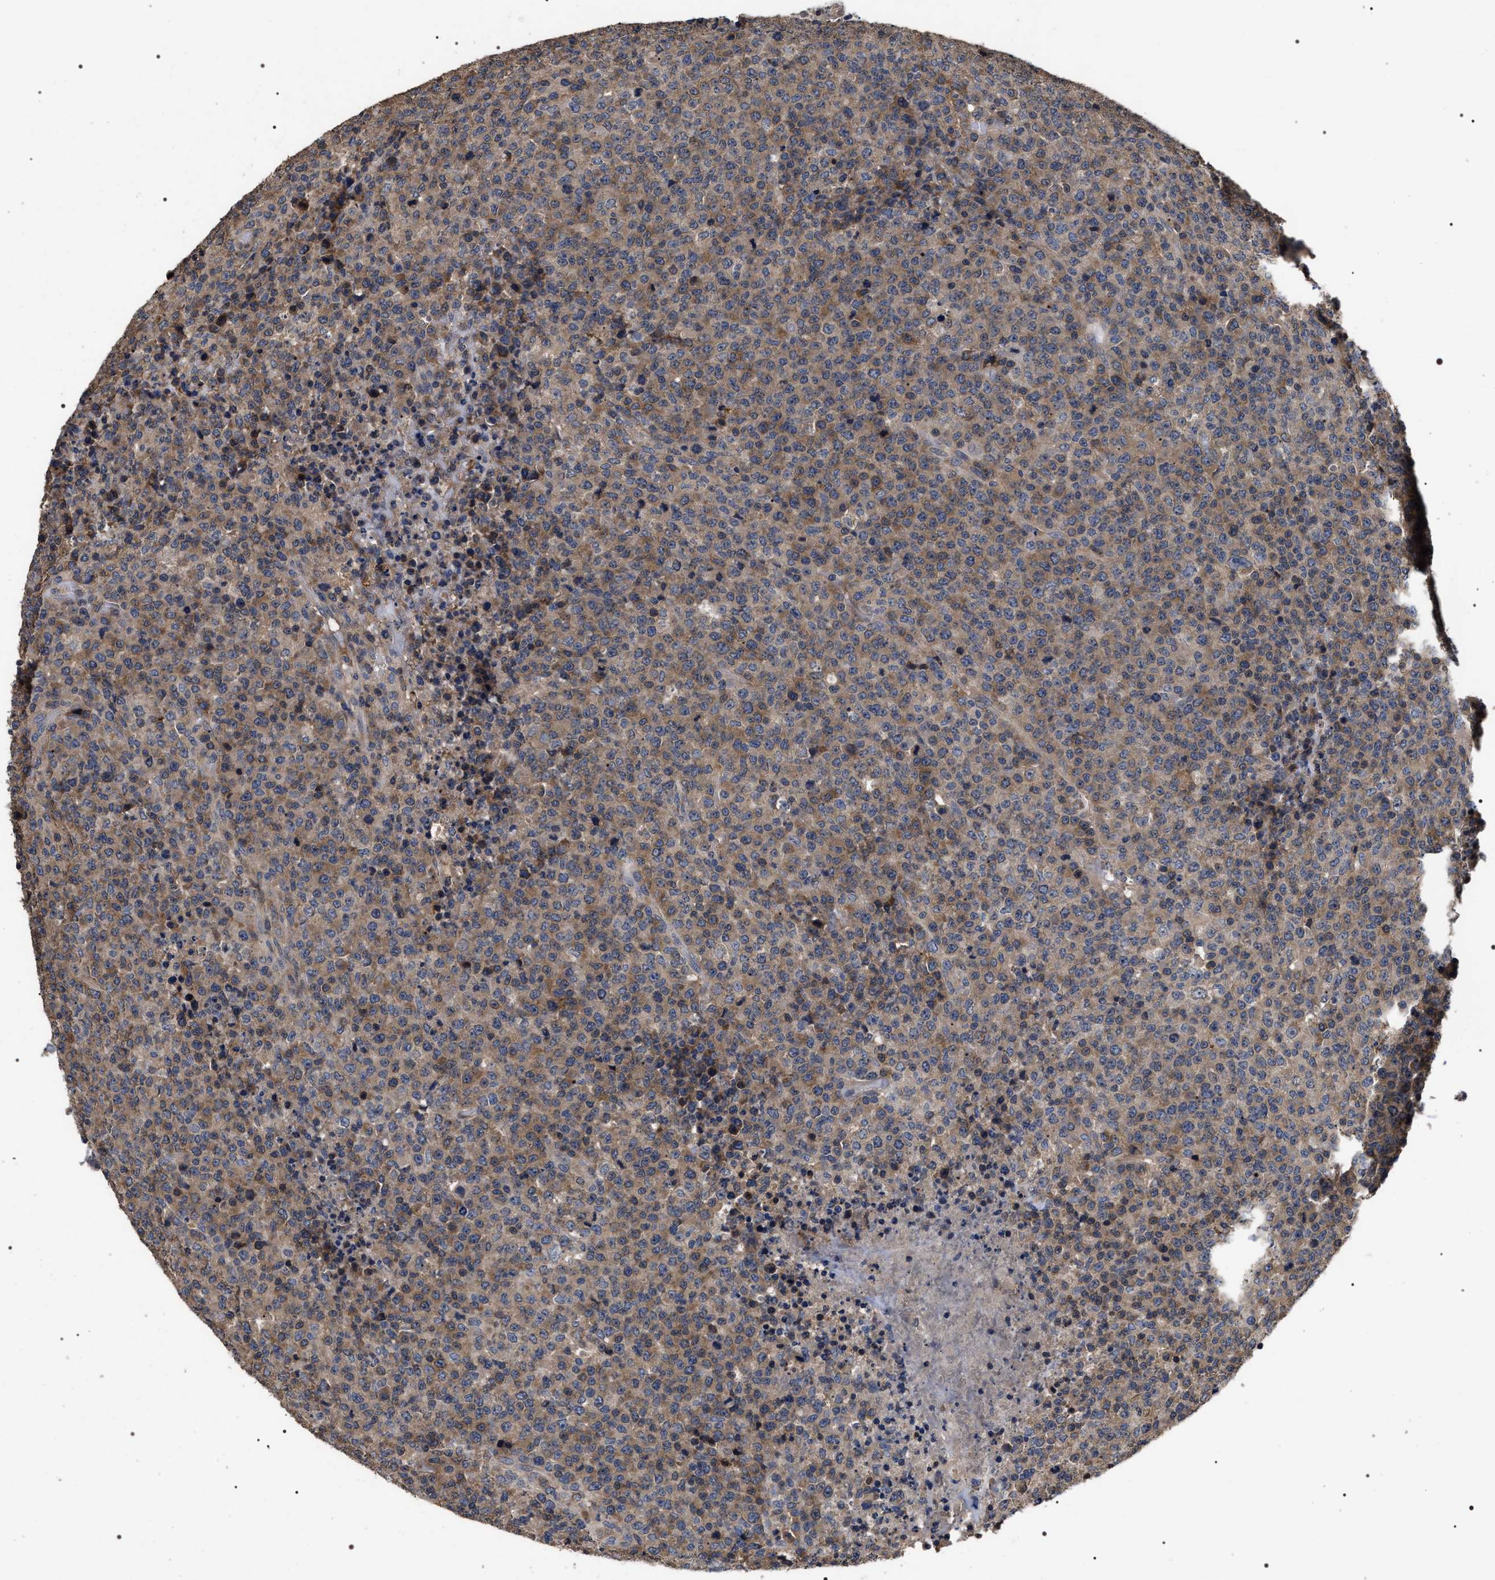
{"staining": {"intensity": "moderate", "quantity": ">75%", "location": "cytoplasmic/membranous"}, "tissue": "lymphoma", "cell_type": "Tumor cells", "image_type": "cancer", "snomed": [{"axis": "morphology", "description": "Malignant lymphoma, non-Hodgkin's type, High grade"}, {"axis": "topography", "description": "Lymph node"}], "caption": "IHC image of neoplastic tissue: lymphoma stained using IHC reveals medium levels of moderate protein expression localized specifically in the cytoplasmic/membranous of tumor cells, appearing as a cytoplasmic/membranous brown color.", "gene": "UPF3A", "patient": {"sex": "male", "age": 13}}